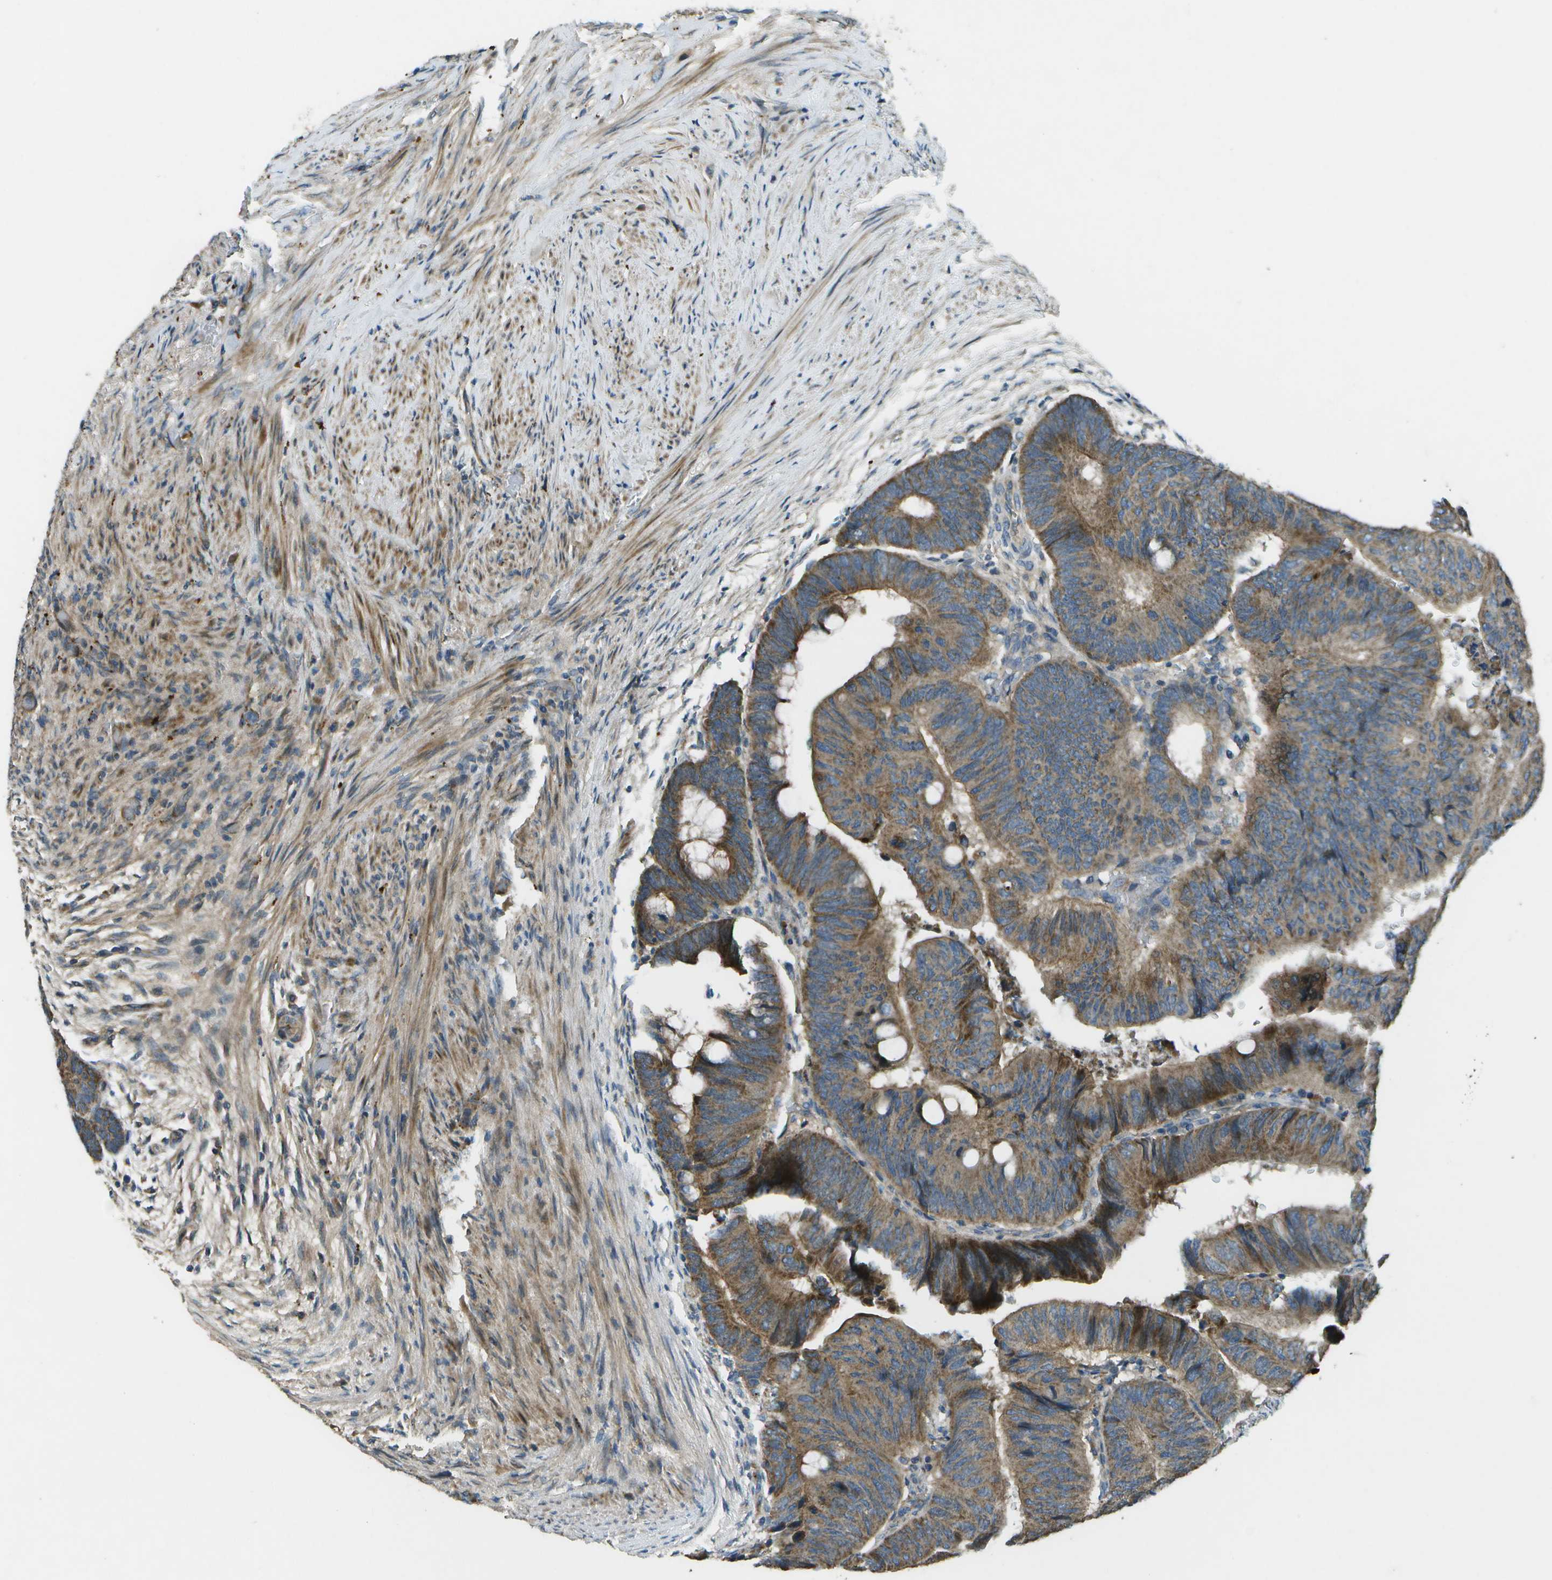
{"staining": {"intensity": "moderate", "quantity": ">75%", "location": "cytoplasmic/membranous"}, "tissue": "colorectal cancer", "cell_type": "Tumor cells", "image_type": "cancer", "snomed": [{"axis": "morphology", "description": "Normal tissue, NOS"}, {"axis": "morphology", "description": "Adenocarcinoma, NOS"}, {"axis": "topography", "description": "Rectum"}, {"axis": "topography", "description": "Peripheral nerve tissue"}], "caption": "Moderate cytoplasmic/membranous positivity is seen in about >75% of tumor cells in colorectal adenocarcinoma.", "gene": "PXYLP1", "patient": {"sex": "male", "age": 92}}